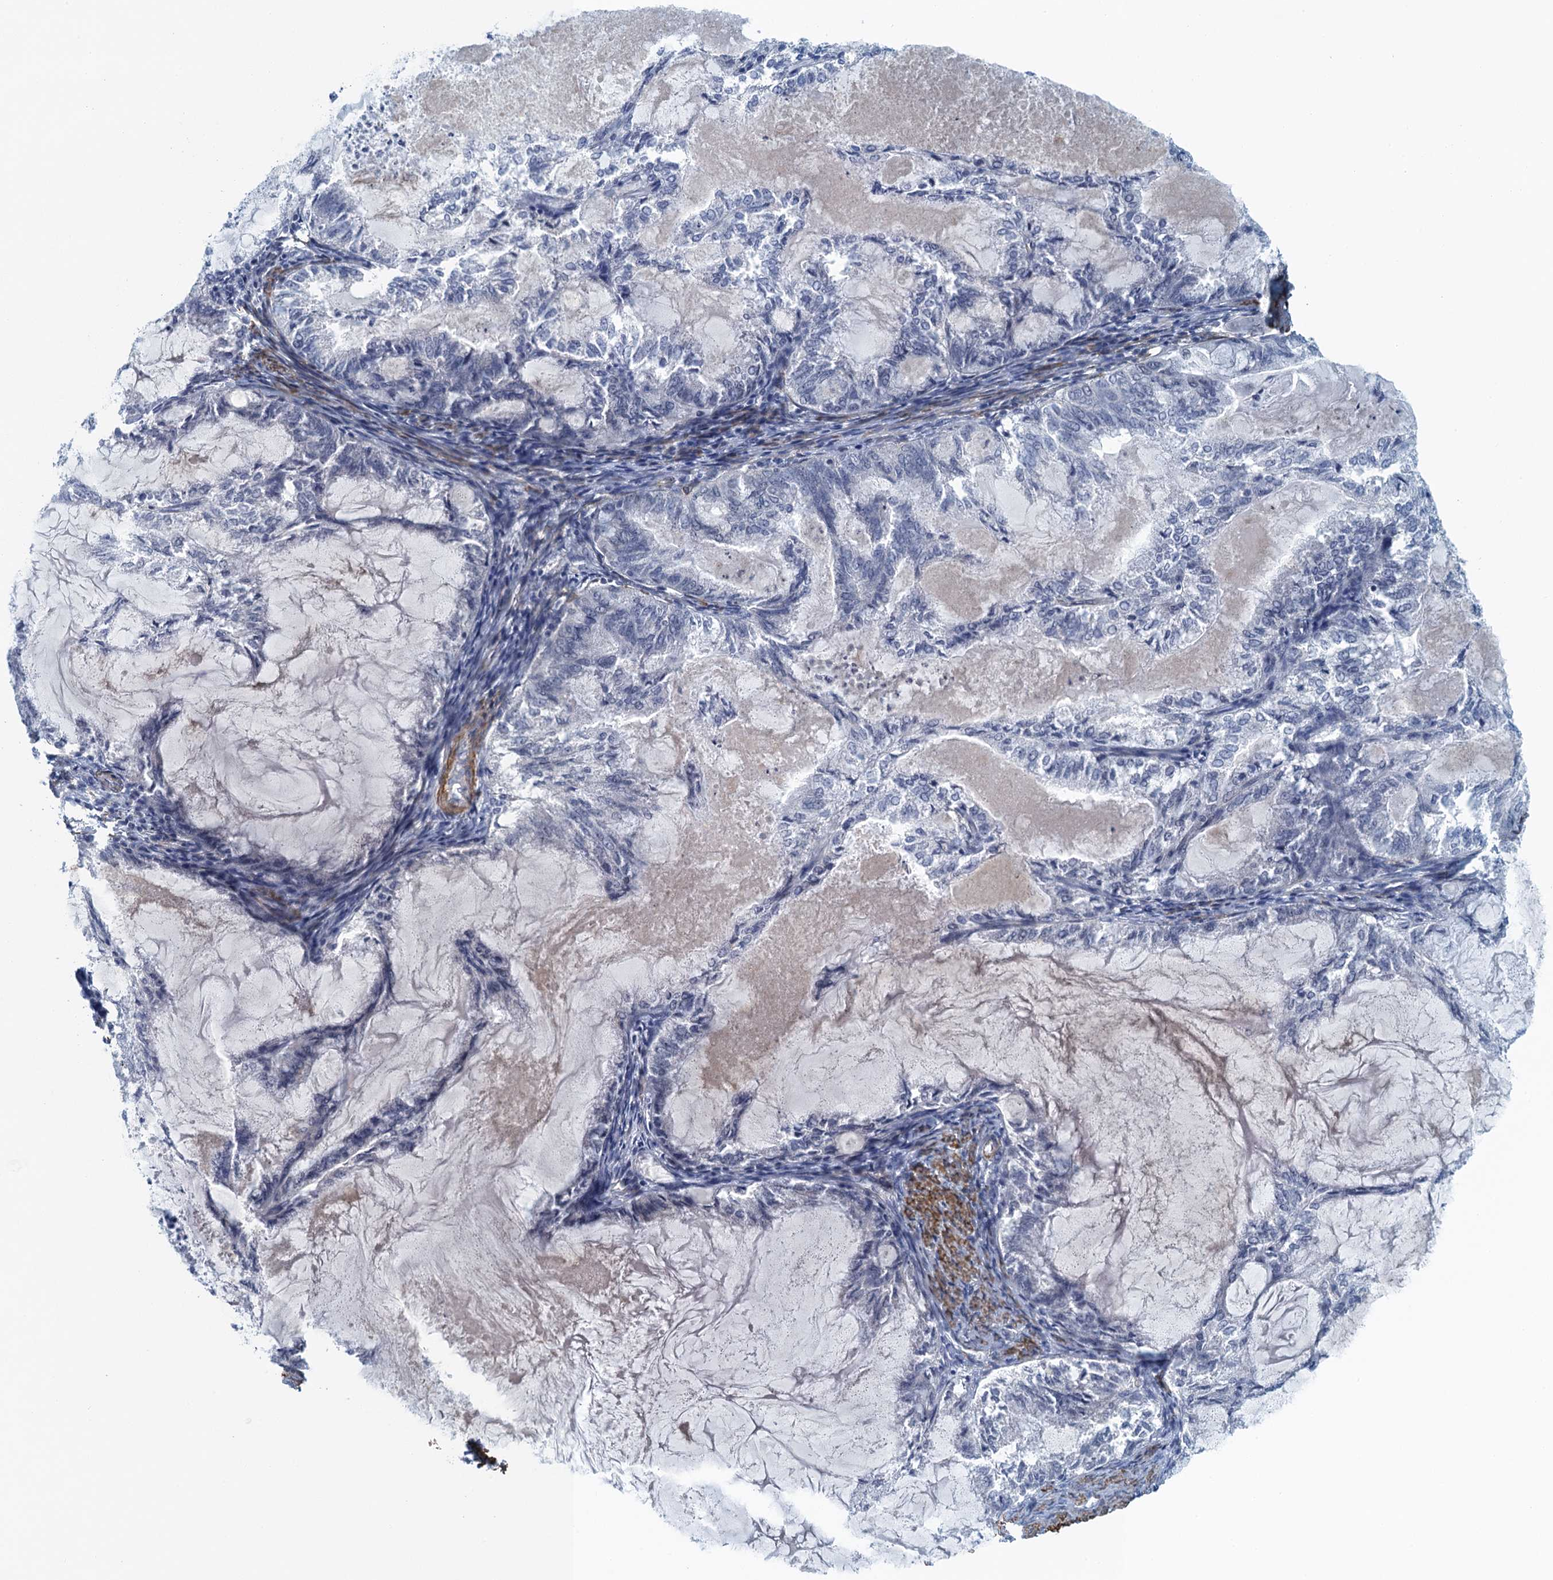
{"staining": {"intensity": "negative", "quantity": "none", "location": "none"}, "tissue": "endometrial cancer", "cell_type": "Tumor cells", "image_type": "cancer", "snomed": [{"axis": "morphology", "description": "Adenocarcinoma, NOS"}, {"axis": "topography", "description": "Endometrium"}], "caption": "Protein analysis of endometrial cancer reveals no significant staining in tumor cells. (DAB IHC with hematoxylin counter stain).", "gene": "ALG2", "patient": {"sex": "female", "age": 86}}